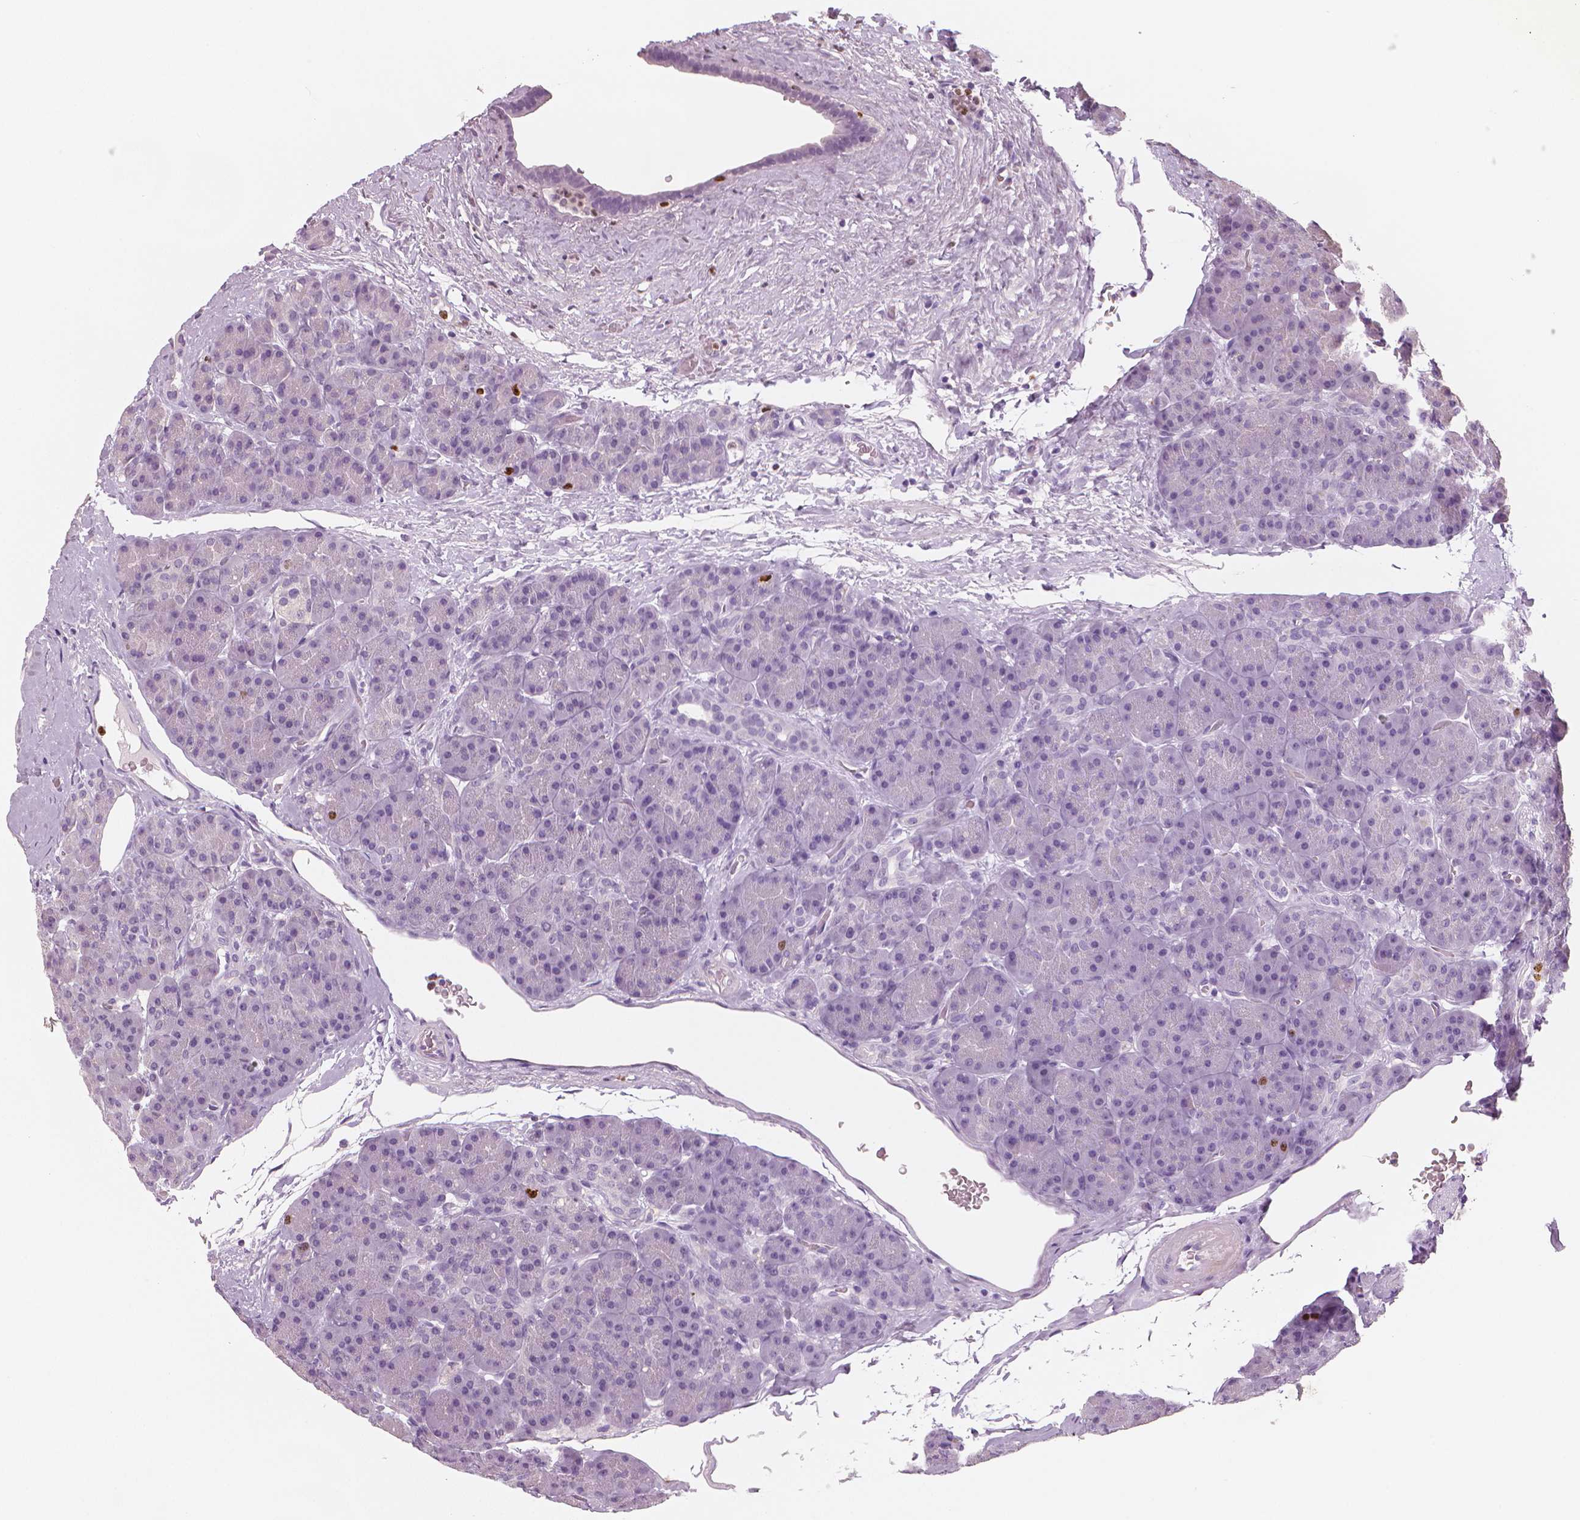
{"staining": {"intensity": "negative", "quantity": "none", "location": "none"}, "tissue": "pancreas", "cell_type": "Exocrine glandular cells", "image_type": "normal", "snomed": [{"axis": "morphology", "description": "Normal tissue, NOS"}, {"axis": "topography", "description": "Pancreas"}], "caption": "This histopathology image is of benign pancreas stained with immunohistochemistry (IHC) to label a protein in brown with the nuclei are counter-stained blue. There is no staining in exocrine glandular cells.", "gene": "MKI67", "patient": {"sex": "male", "age": 57}}